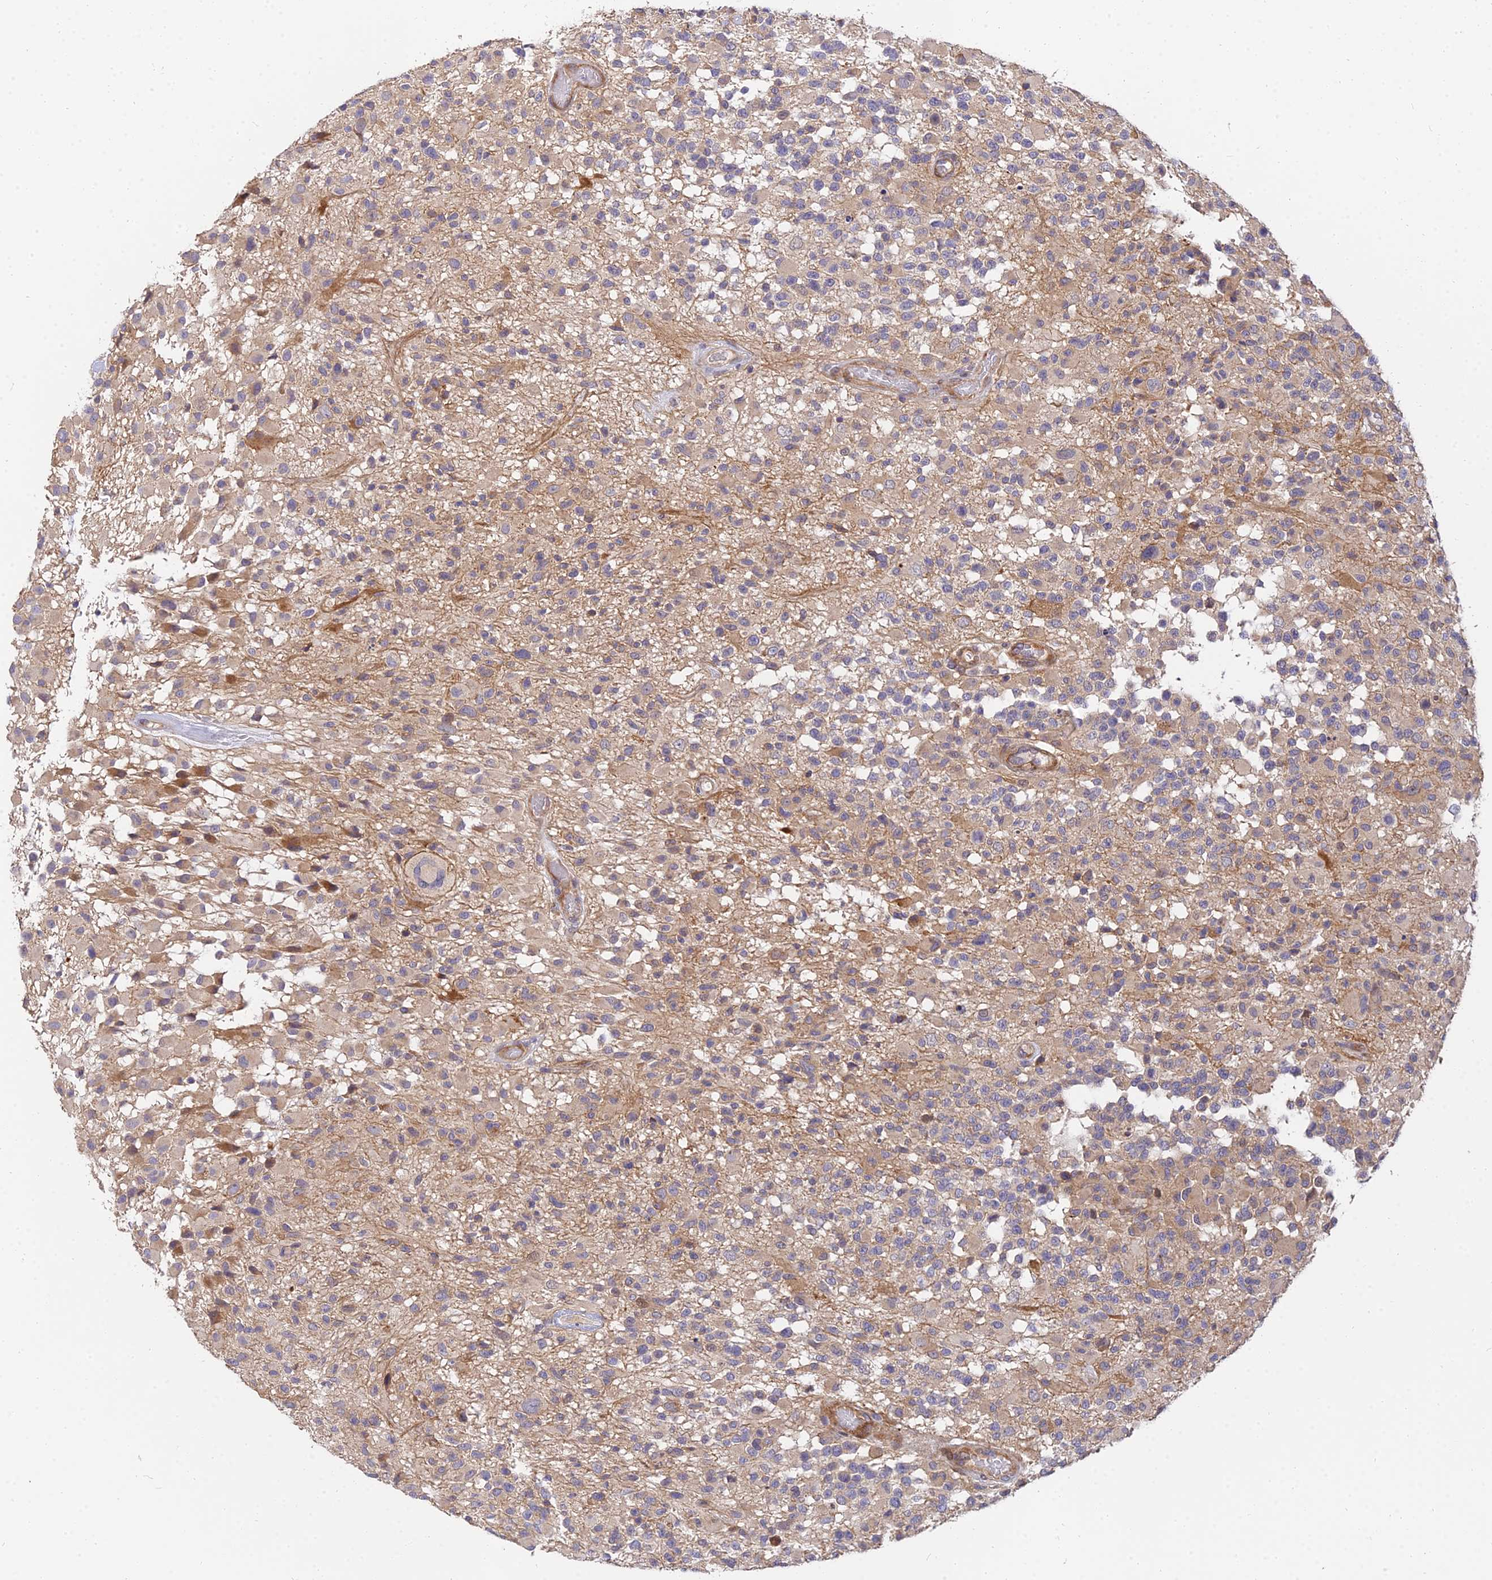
{"staining": {"intensity": "weak", "quantity": "<25%", "location": "cytoplasmic/membranous"}, "tissue": "glioma", "cell_type": "Tumor cells", "image_type": "cancer", "snomed": [{"axis": "morphology", "description": "Glioma, malignant, High grade"}, {"axis": "morphology", "description": "Glioblastoma, NOS"}, {"axis": "topography", "description": "Brain"}], "caption": "IHC histopathology image of neoplastic tissue: high-grade glioma (malignant) stained with DAB reveals no significant protein expression in tumor cells.", "gene": "ARL8B", "patient": {"sex": "male", "age": 60}}